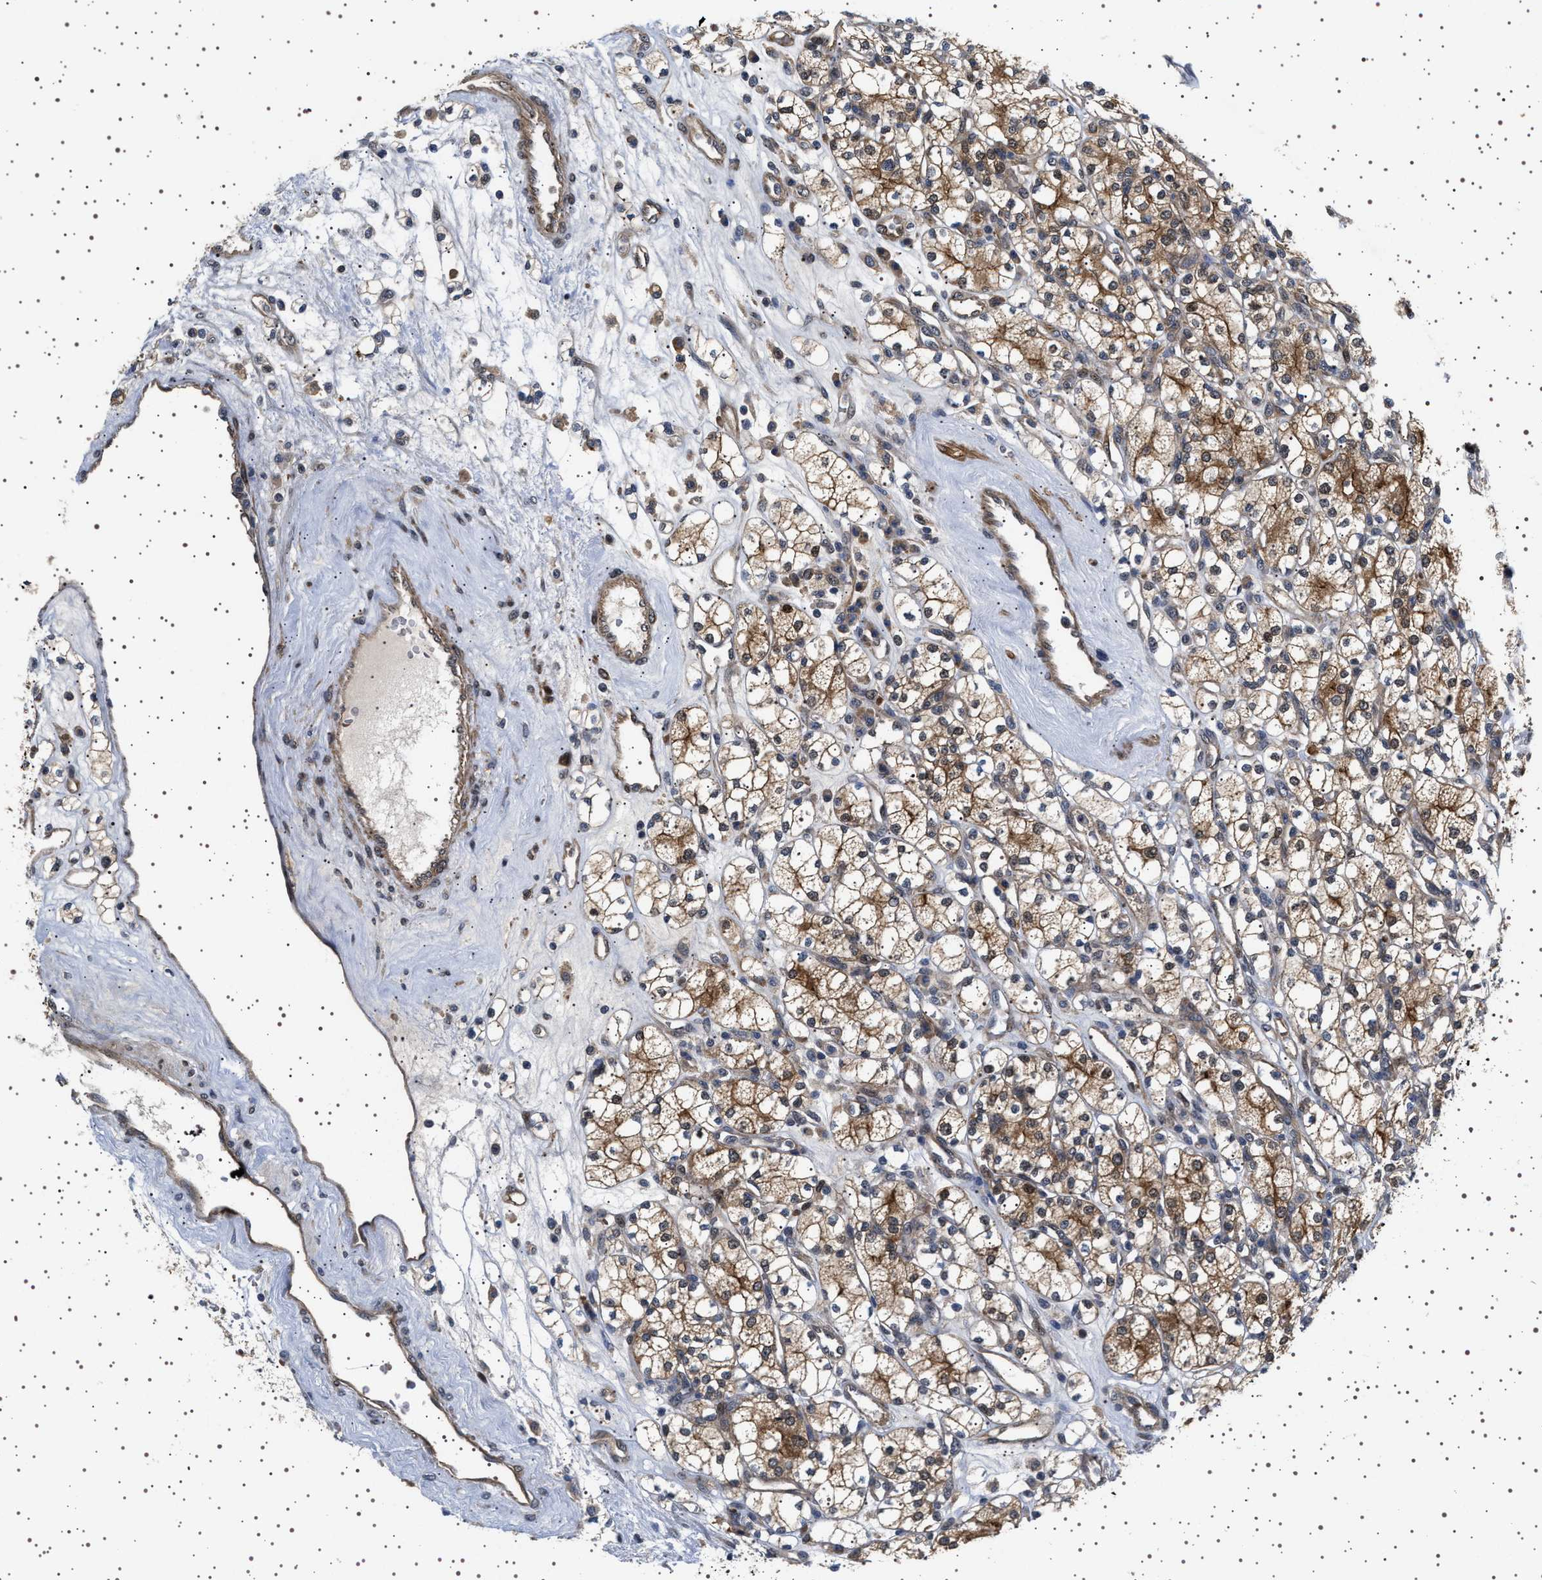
{"staining": {"intensity": "moderate", "quantity": ">75%", "location": "cytoplasmic/membranous,nuclear"}, "tissue": "renal cancer", "cell_type": "Tumor cells", "image_type": "cancer", "snomed": [{"axis": "morphology", "description": "Adenocarcinoma, NOS"}, {"axis": "topography", "description": "Kidney"}], "caption": "Renal cancer stained for a protein (brown) displays moderate cytoplasmic/membranous and nuclear positive positivity in approximately >75% of tumor cells.", "gene": "BAG3", "patient": {"sex": "male", "age": 77}}